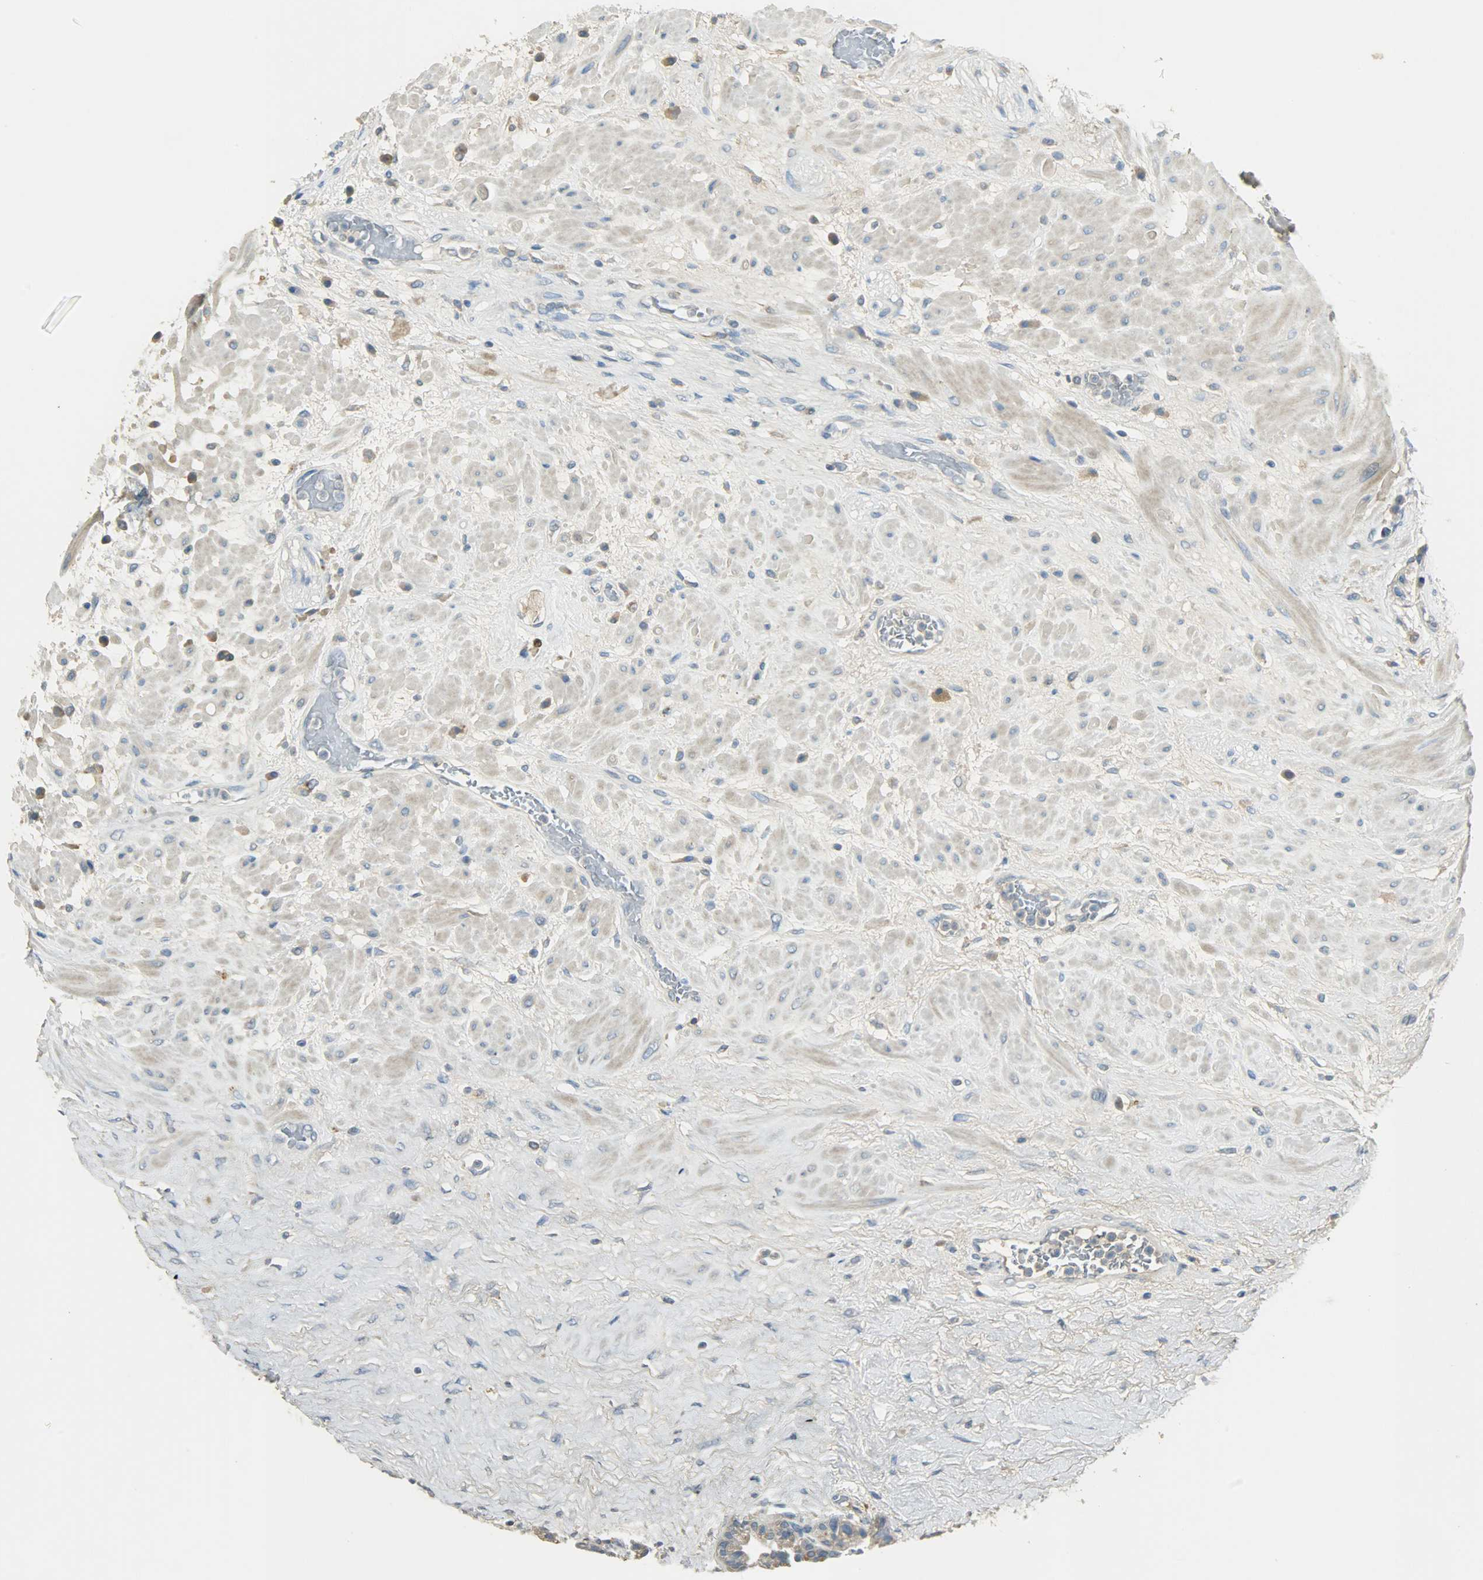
{"staining": {"intensity": "moderate", "quantity": "<25%", "location": "cytoplasmic/membranous"}, "tissue": "seminal vesicle", "cell_type": "Glandular cells", "image_type": "normal", "snomed": [{"axis": "morphology", "description": "Normal tissue, NOS"}, {"axis": "topography", "description": "Seminal veicle"}], "caption": "IHC photomicrograph of benign seminal vesicle stained for a protein (brown), which exhibits low levels of moderate cytoplasmic/membranous expression in about <25% of glandular cells.", "gene": "TPX2", "patient": {"sex": "male", "age": 61}}